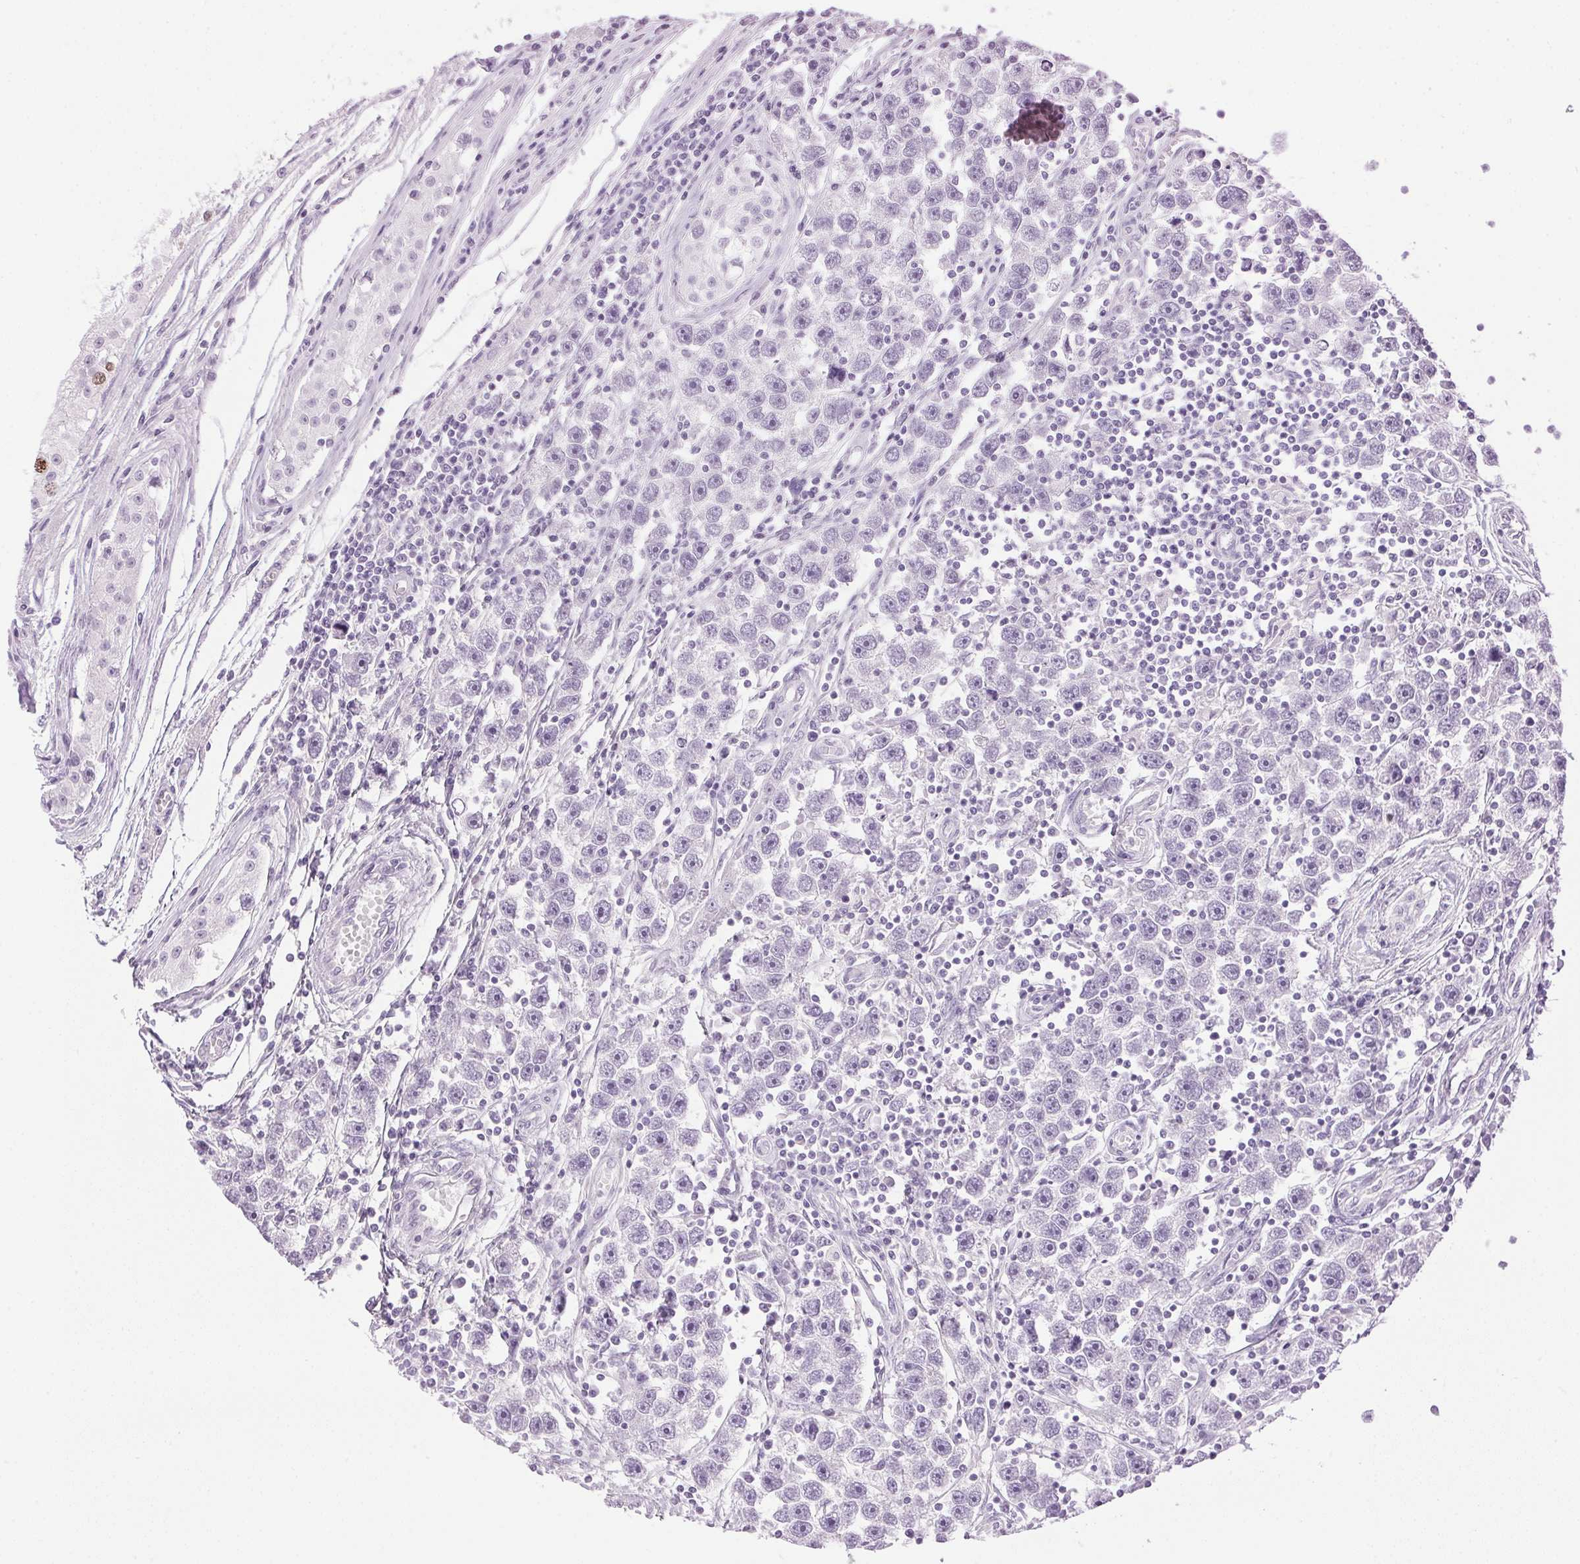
{"staining": {"intensity": "negative", "quantity": "none", "location": "none"}, "tissue": "testis cancer", "cell_type": "Tumor cells", "image_type": "cancer", "snomed": [{"axis": "morphology", "description": "Seminoma, NOS"}, {"axis": "topography", "description": "Testis"}], "caption": "DAB (3,3'-diaminobenzidine) immunohistochemical staining of testis seminoma reveals no significant staining in tumor cells.", "gene": "SP7", "patient": {"sex": "male", "age": 30}}